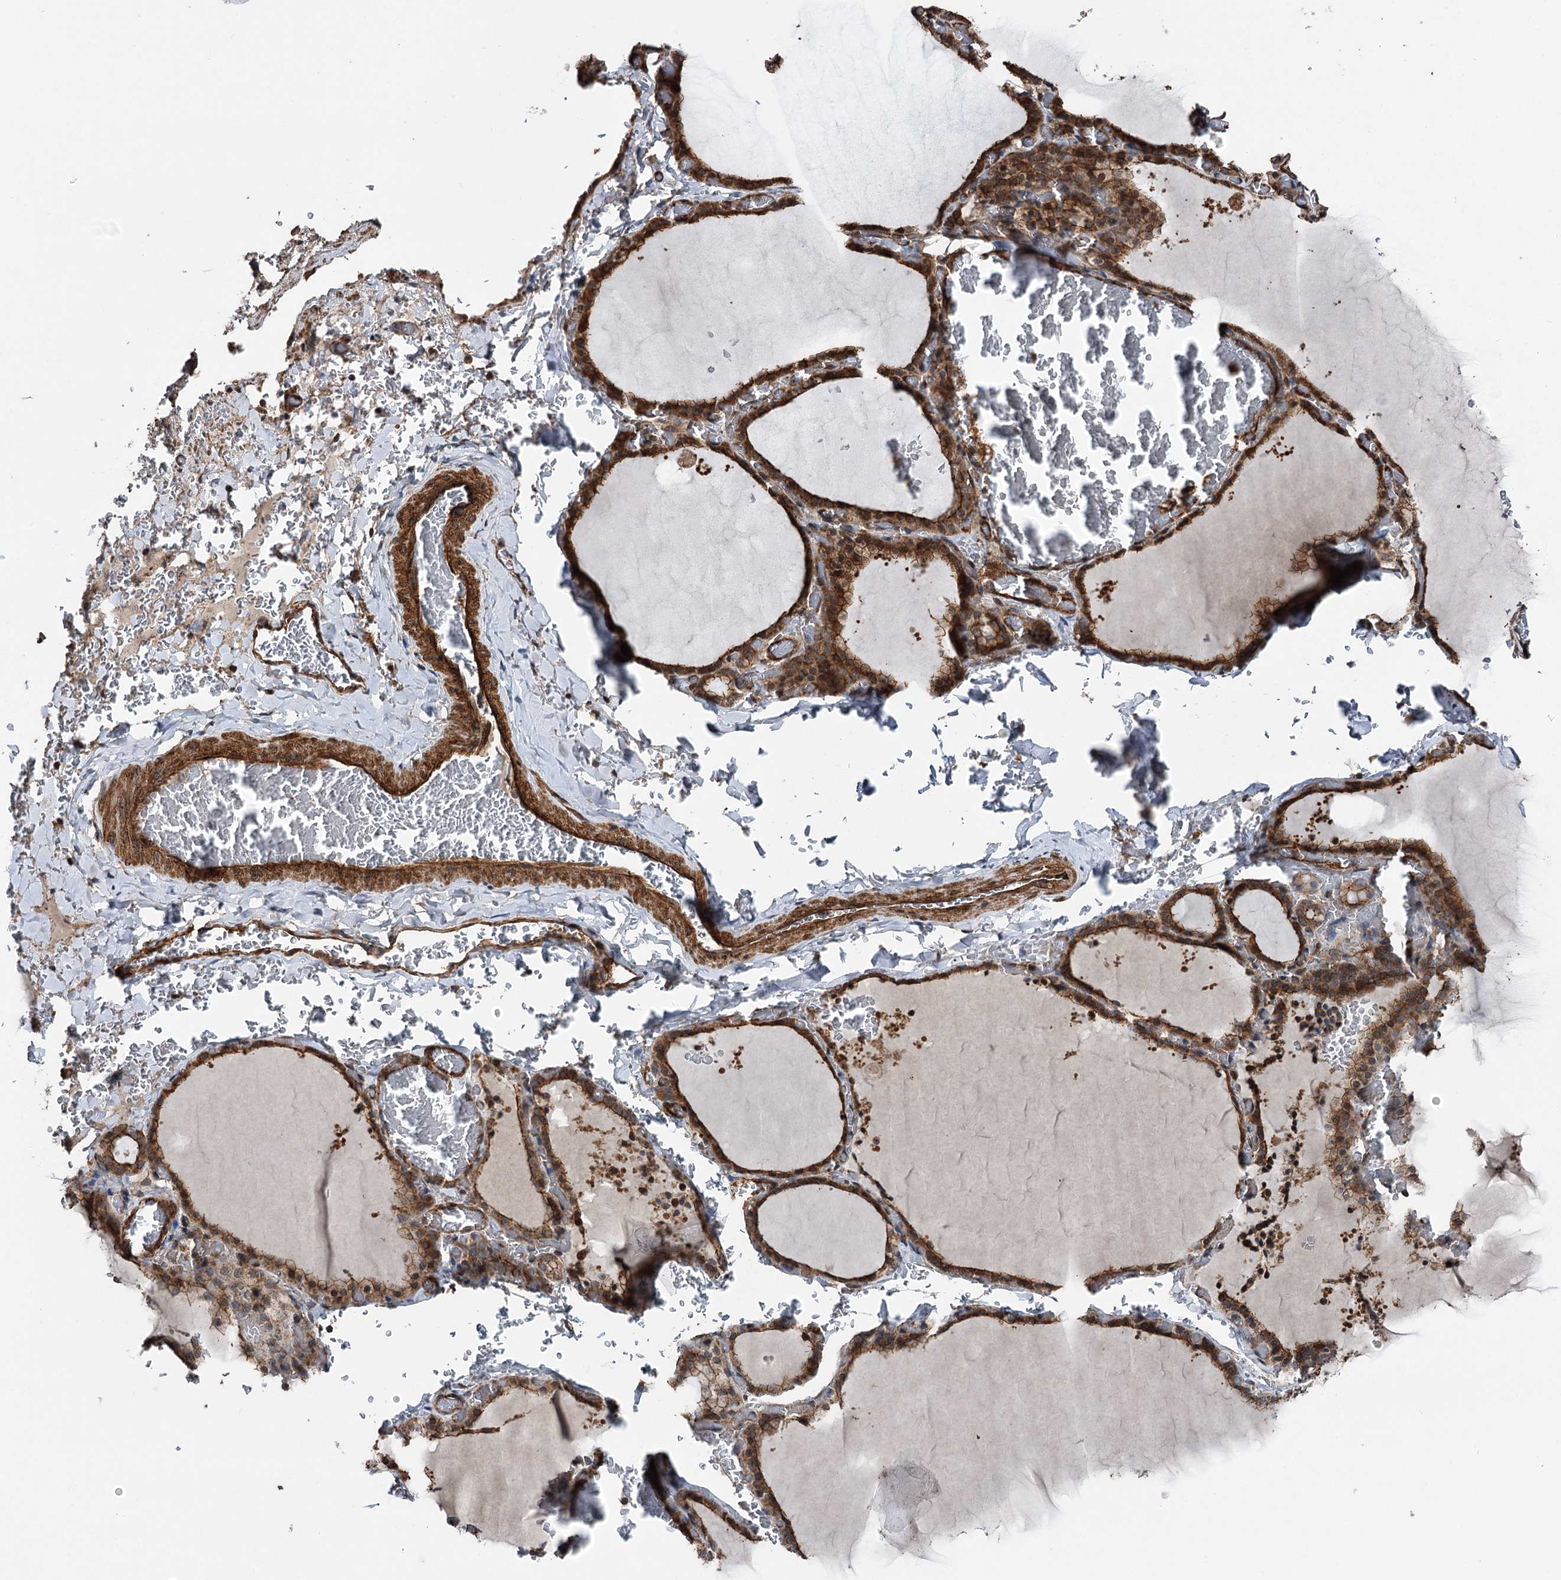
{"staining": {"intensity": "strong", "quantity": ">75%", "location": "cytoplasmic/membranous"}, "tissue": "thyroid gland", "cell_type": "Glandular cells", "image_type": "normal", "snomed": [{"axis": "morphology", "description": "Normal tissue, NOS"}, {"axis": "topography", "description": "Thyroid gland"}], "caption": "Brown immunohistochemical staining in benign human thyroid gland exhibits strong cytoplasmic/membranous expression in about >75% of glandular cells. (DAB IHC, brown staining for protein, blue staining for nuclei).", "gene": "ITFG2", "patient": {"sex": "female", "age": 39}}